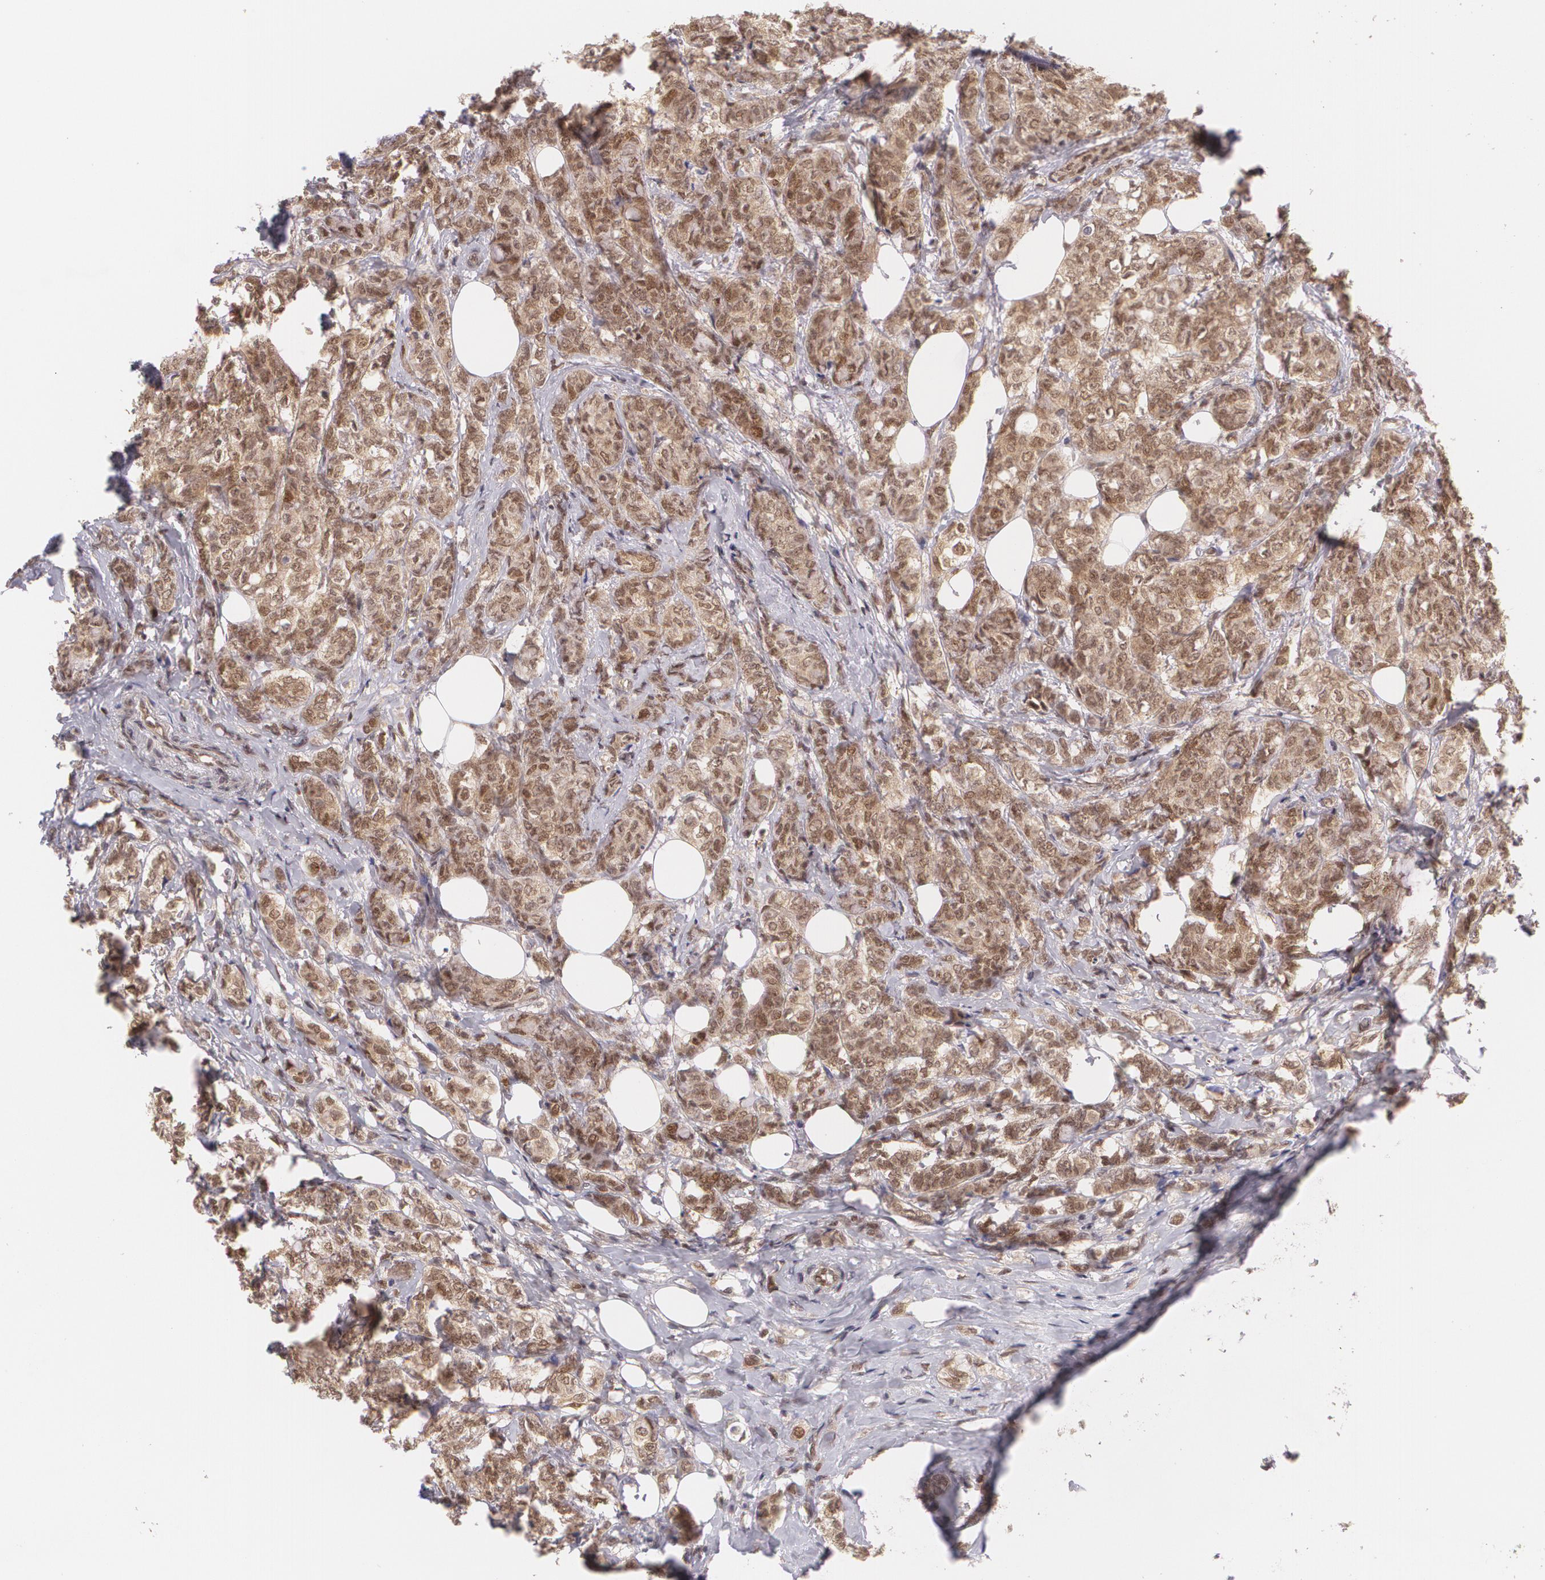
{"staining": {"intensity": "moderate", "quantity": ">75%", "location": "cytoplasmic/membranous,nuclear"}, "tissue": "breast cancer", "cell_type": "Tumor cells", "image_type": "cancer", "snomed": [{"axis": "morphology", "description": "Lobular carcinoma"}, {"axis": "topography", "description": "Breast"}], "caption": "This histopathology image shows immunohistochemistry staining of breast cancer, with medium moderate cytoplasmic/membranous and nuclear expression in approximately >75% of tumor cells.", "gene": "CUL2", "patient": {"sex": "female", "age": 60}}